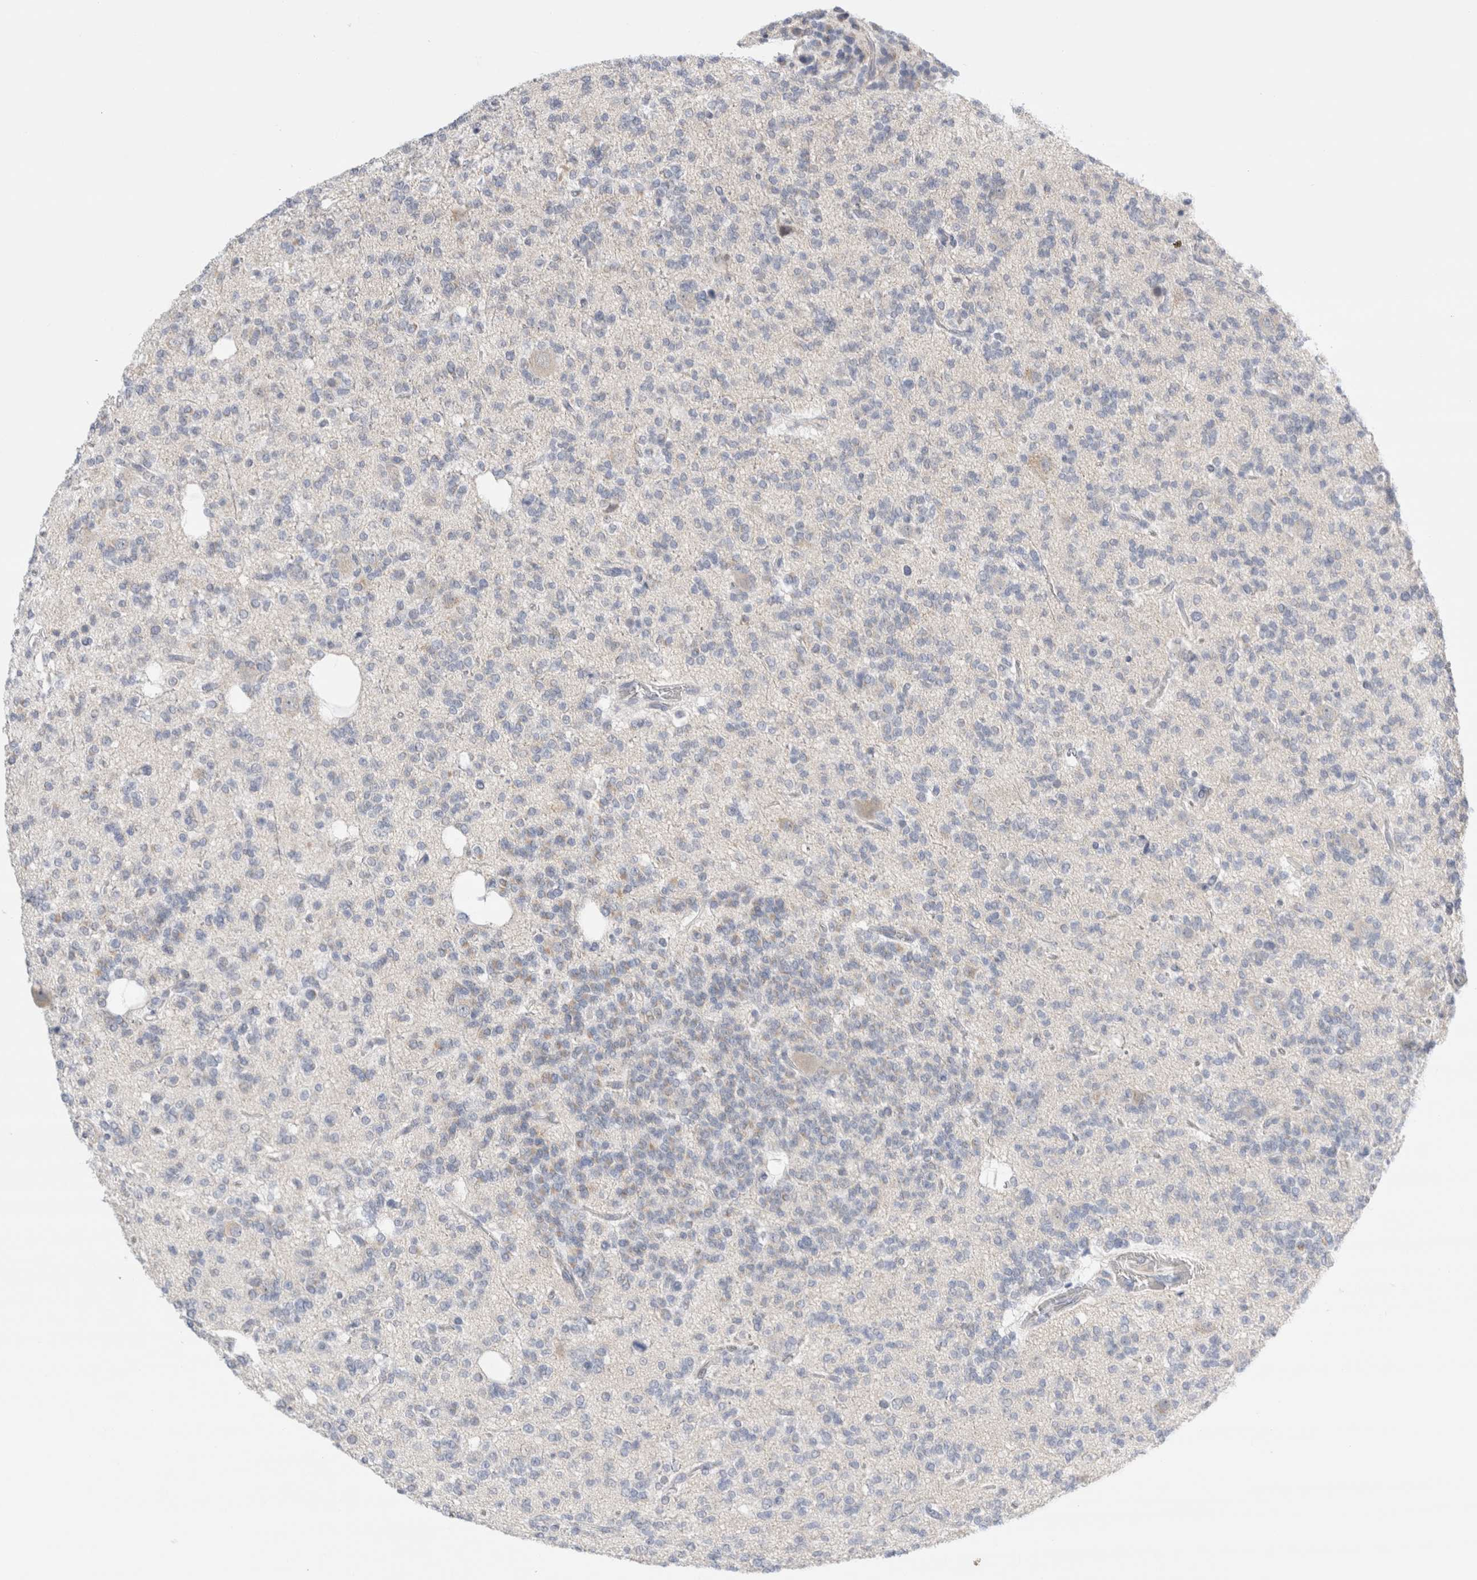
{"staining": {"intensity": "weak", "quantity": "<25%", "location": "cytoplasmic/membranous"}, "tissue": "glioma", "cell_type": "Tumor cells", "image_type": "cancer", "snomed": [{"axis": "morphology", "description": "Glioma, malignant, Low grade"}, {"axis": "topography", "description": "Brain"}], "caption": "Tumor cells are negative for brown protein staining in glioma.", "gene": "SLC22A12", "patient": {"sex": "male", "age": 38}}